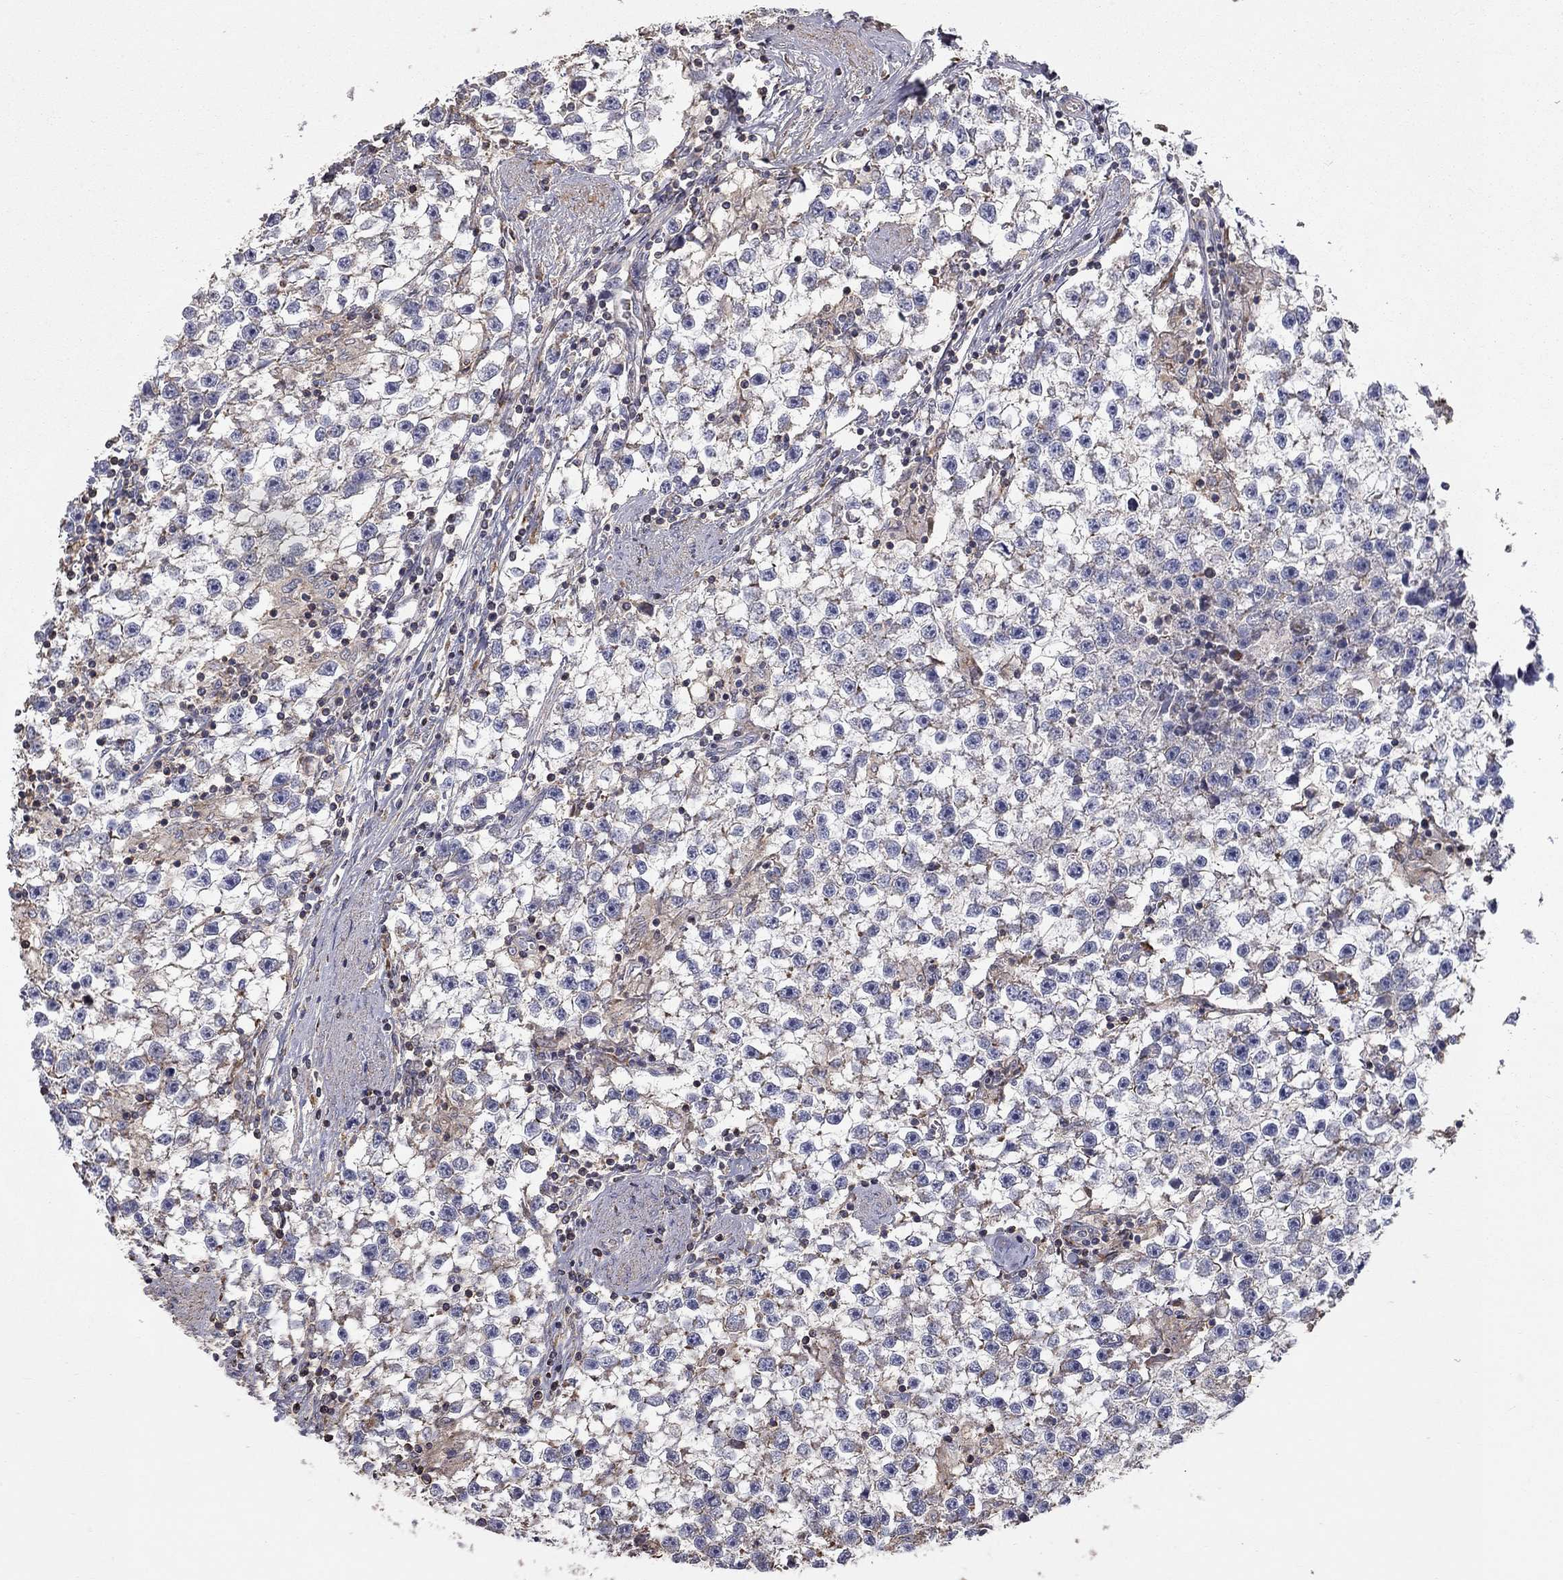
{"staining": {"intensity": "moderate", "quantity": "<25%", "location": "cytoplasmic/membranous"}, "tissue": "testis cancer", "cell_type": "Tumor cells", "image_type": "cancer", "snomed": [{"axis": "morphology", "description": "Seminoma, NOS"}, {"axis": "topography", "description": "Testis"}], "caption": "DAB (3,3'-diaminobenzidine) immunohistochemical staining of testis cancer displays moderate cytoplasmic/membranous protein positivity in approximately <25% of tumor cells. The protein is stained brown, and the nuclei are stained in blue (DAB (3,3'-diaminobenzidine) IHC with brightfield microscopy, high magnification).", "gene": "KANSL1L", "patient": {"sex": "male", "age": 59}}